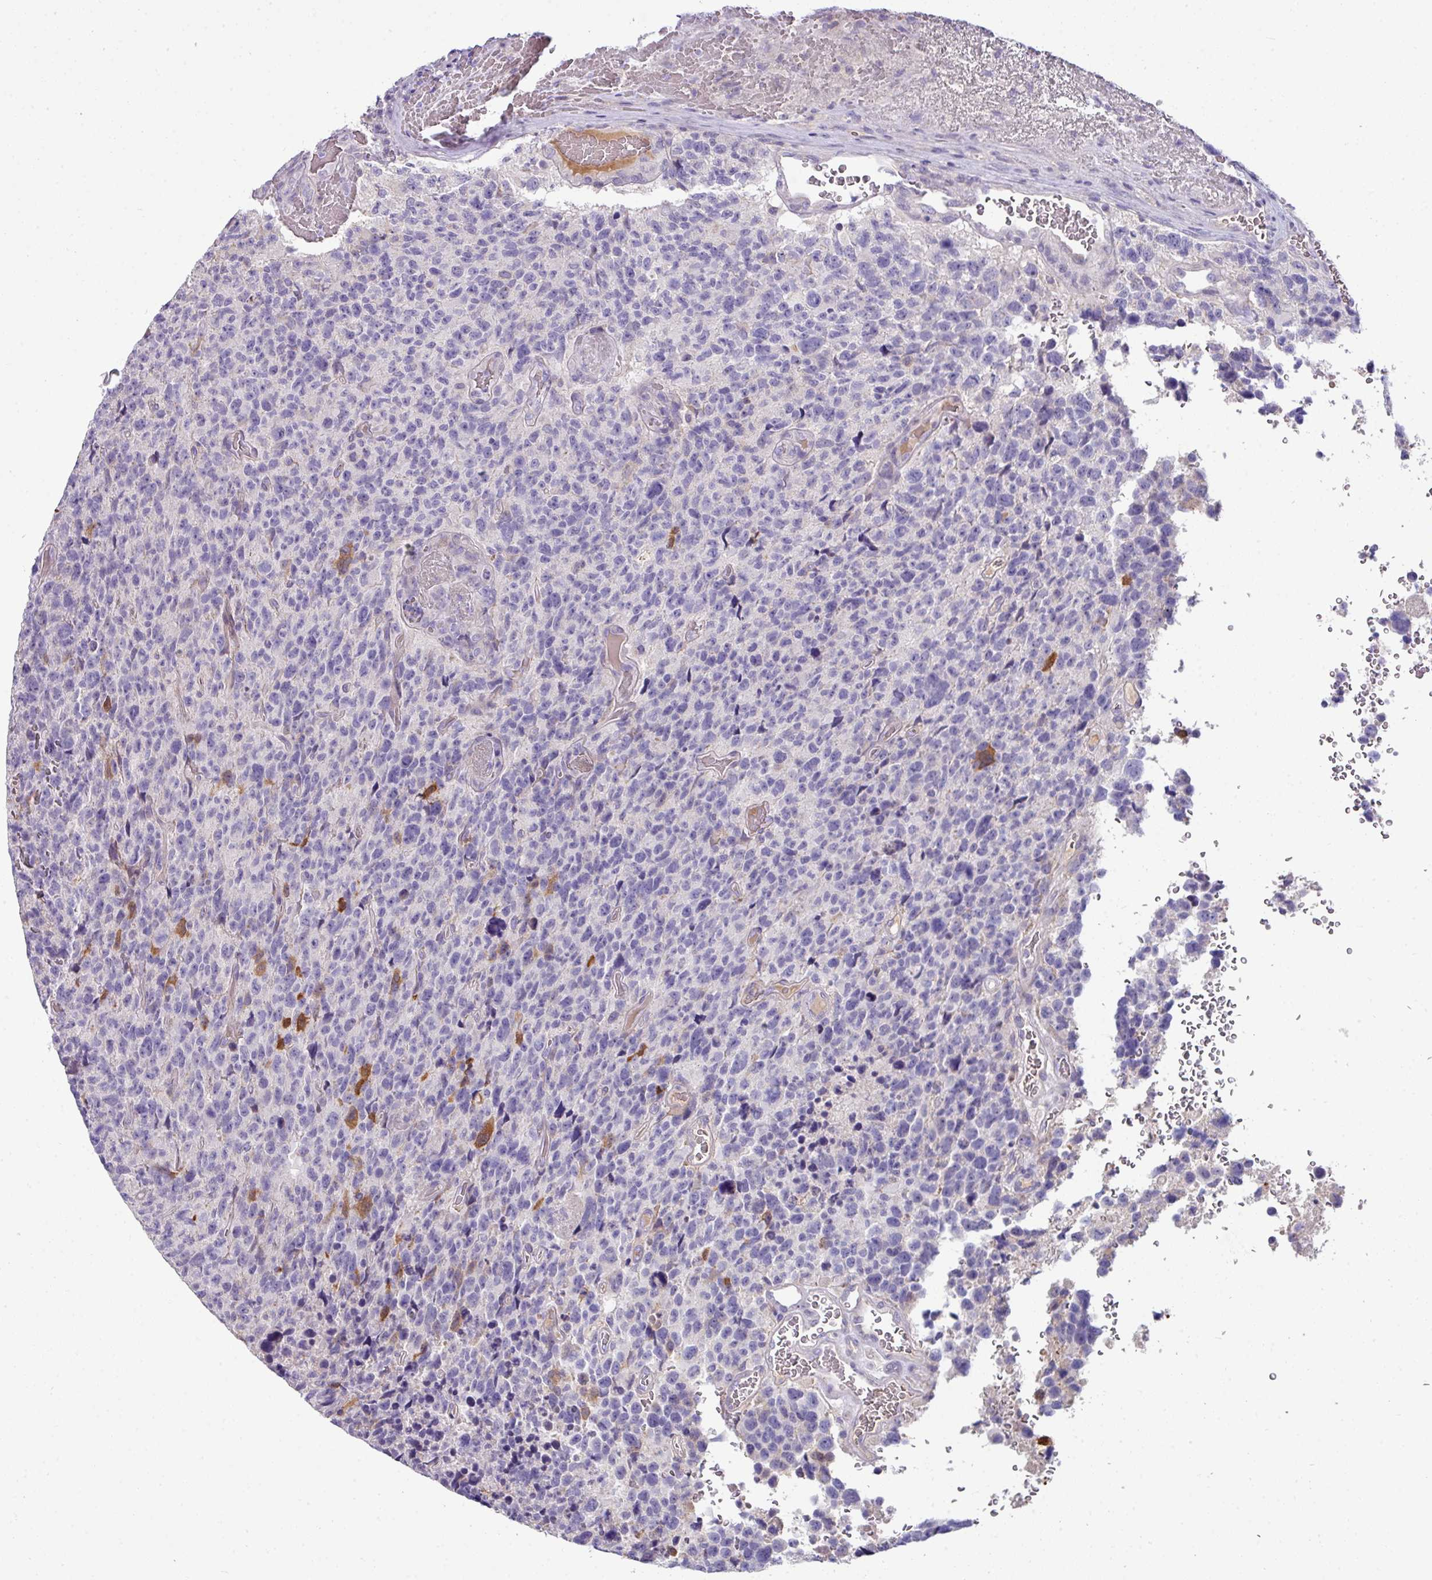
{"staining": {"intensity": "negative", "quantity": "none", "location": "none"}, "tissue": "glioma", "cell_type": "Tumor cells", "image_type": "cancer", "snomed": [{"axis": "morphology", "description": "Glioma, malignant, High grade"}, {"axis": "topography", "description": "Brain"}], "caption": "Tumor cells show no significant expression in glioma.", "gene": "SLAMF6", "patient": {"sex": "male", "age": 69}}